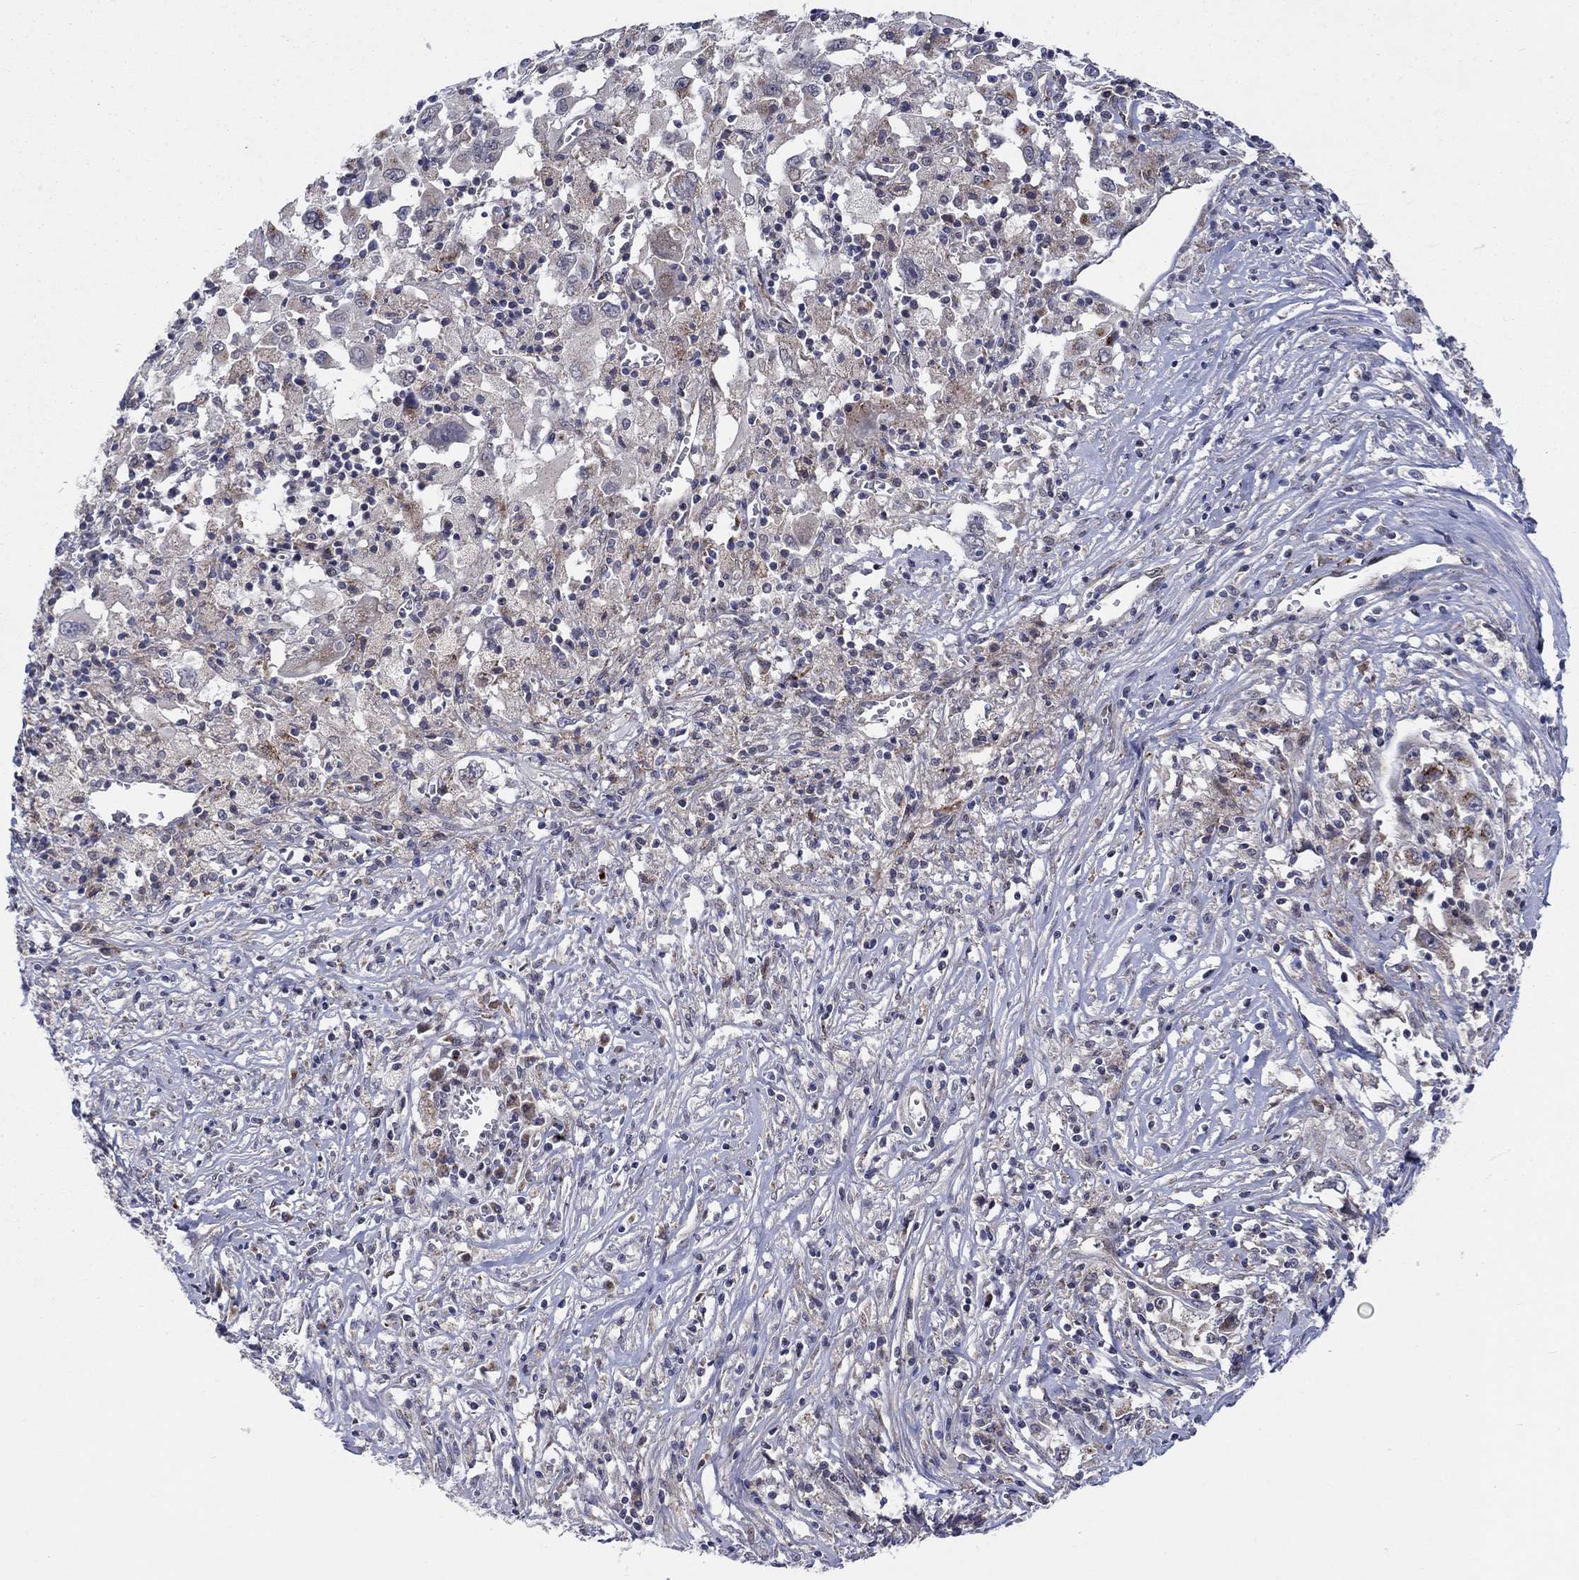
{"staining": {"intensity": "negative", "quantity": "none", "location": "none"}, "tissue": "melanoma", "cell_type": "Tumor cells", "image_type": "cancer", "snomed": [{"axis": "morphology", "description": "Malignant melanoma, Metastatic site"}, {"axis": "topography", "description": "Soft tissue"}], "caption": "Protein analysis of malignant melanoma (metastatic site) exhibits no significant expression in tumor cells.", "gene": "SLC35F2", "patient": {"sex": "male", "age": 50}}